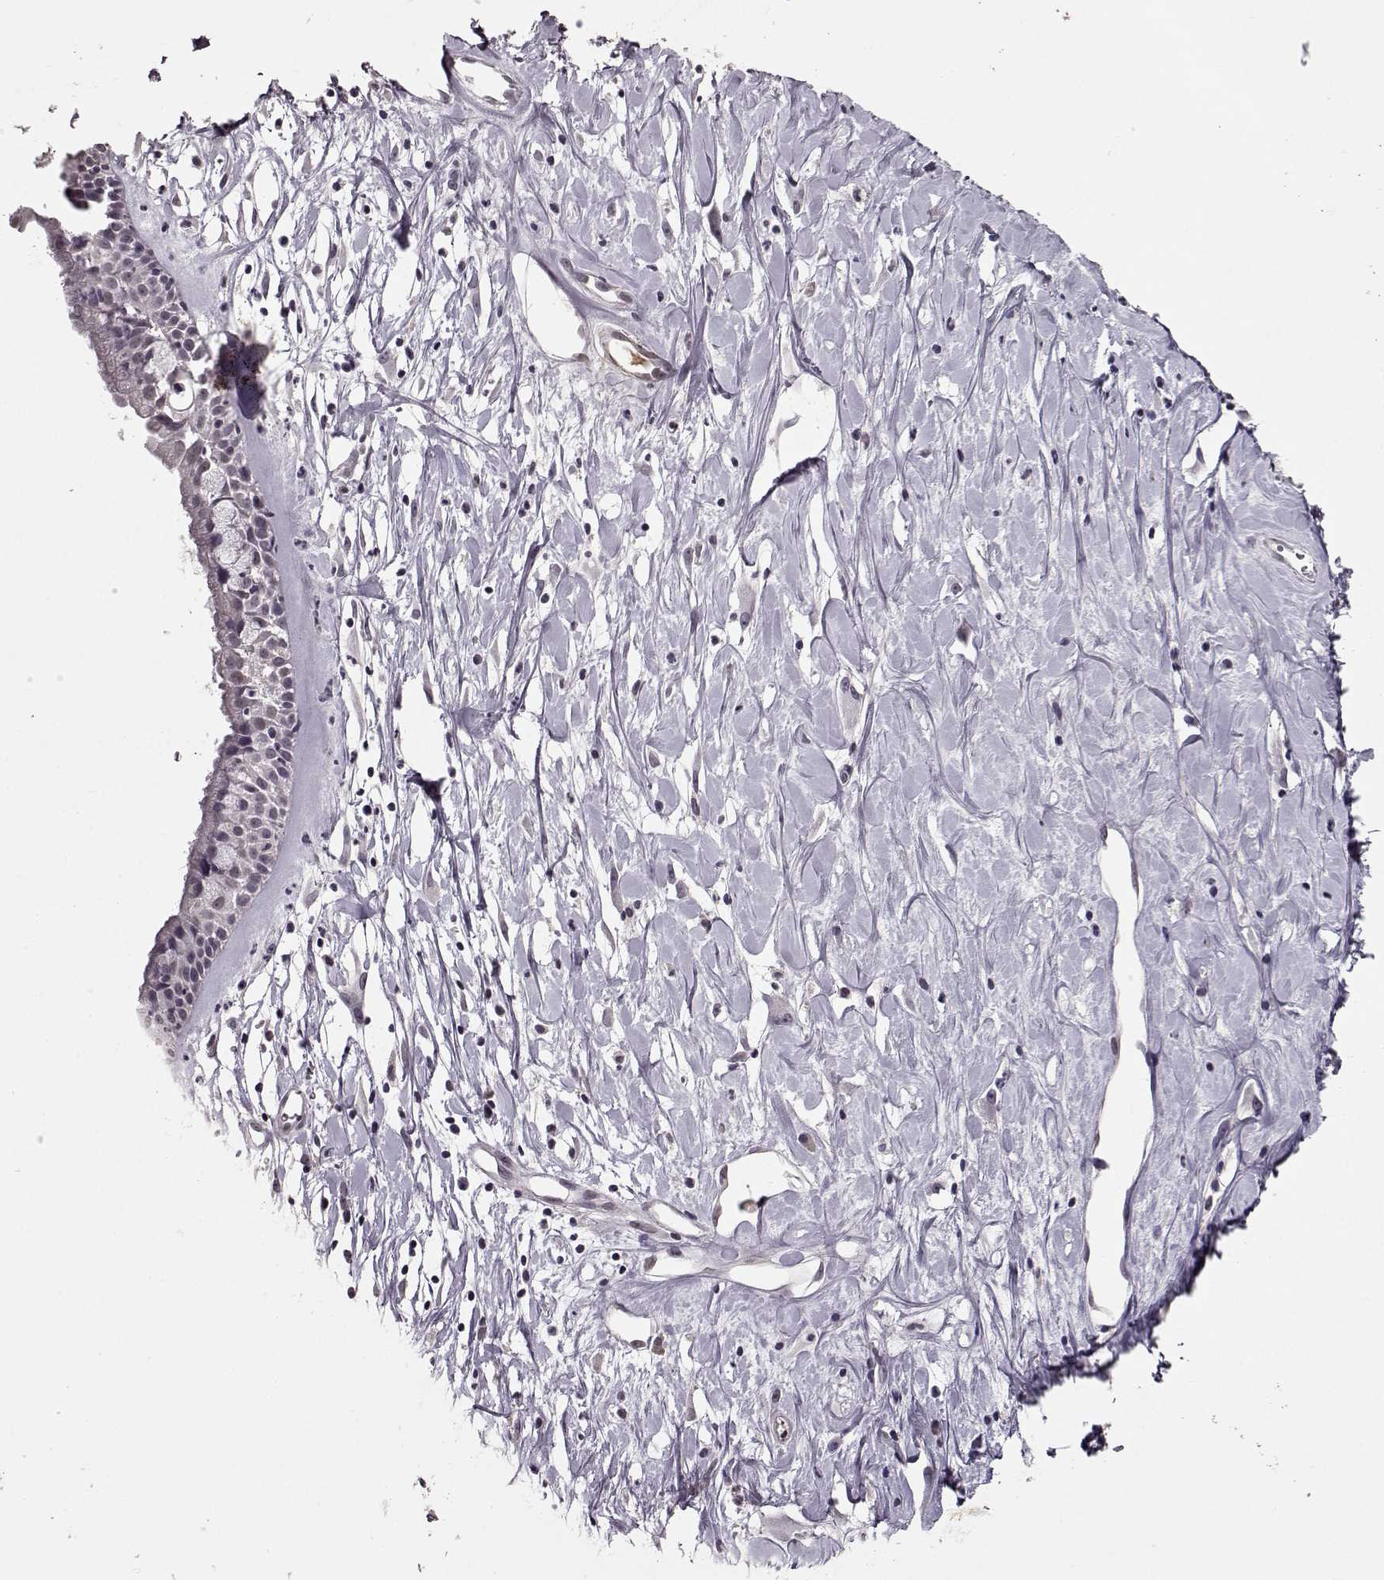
{"staining": {"intensity": "negative", "quantity": "none", "location": "none"}, "tissue": "nasopharynx", "cell_type": "Respiratory epithelial cells", "image_type": "normal", "snomed": [{"axis": "morphology", "description": "Normal tissue, NOS"}, {"axis": "topography", "description": "Nasopharynx"}], "caption": "IHC of normal human nasopharynx exhibits no staining in respiratory epithelial cells.", "gene": "RP1L1", "patient": {"sex": "female", "age": 85}}